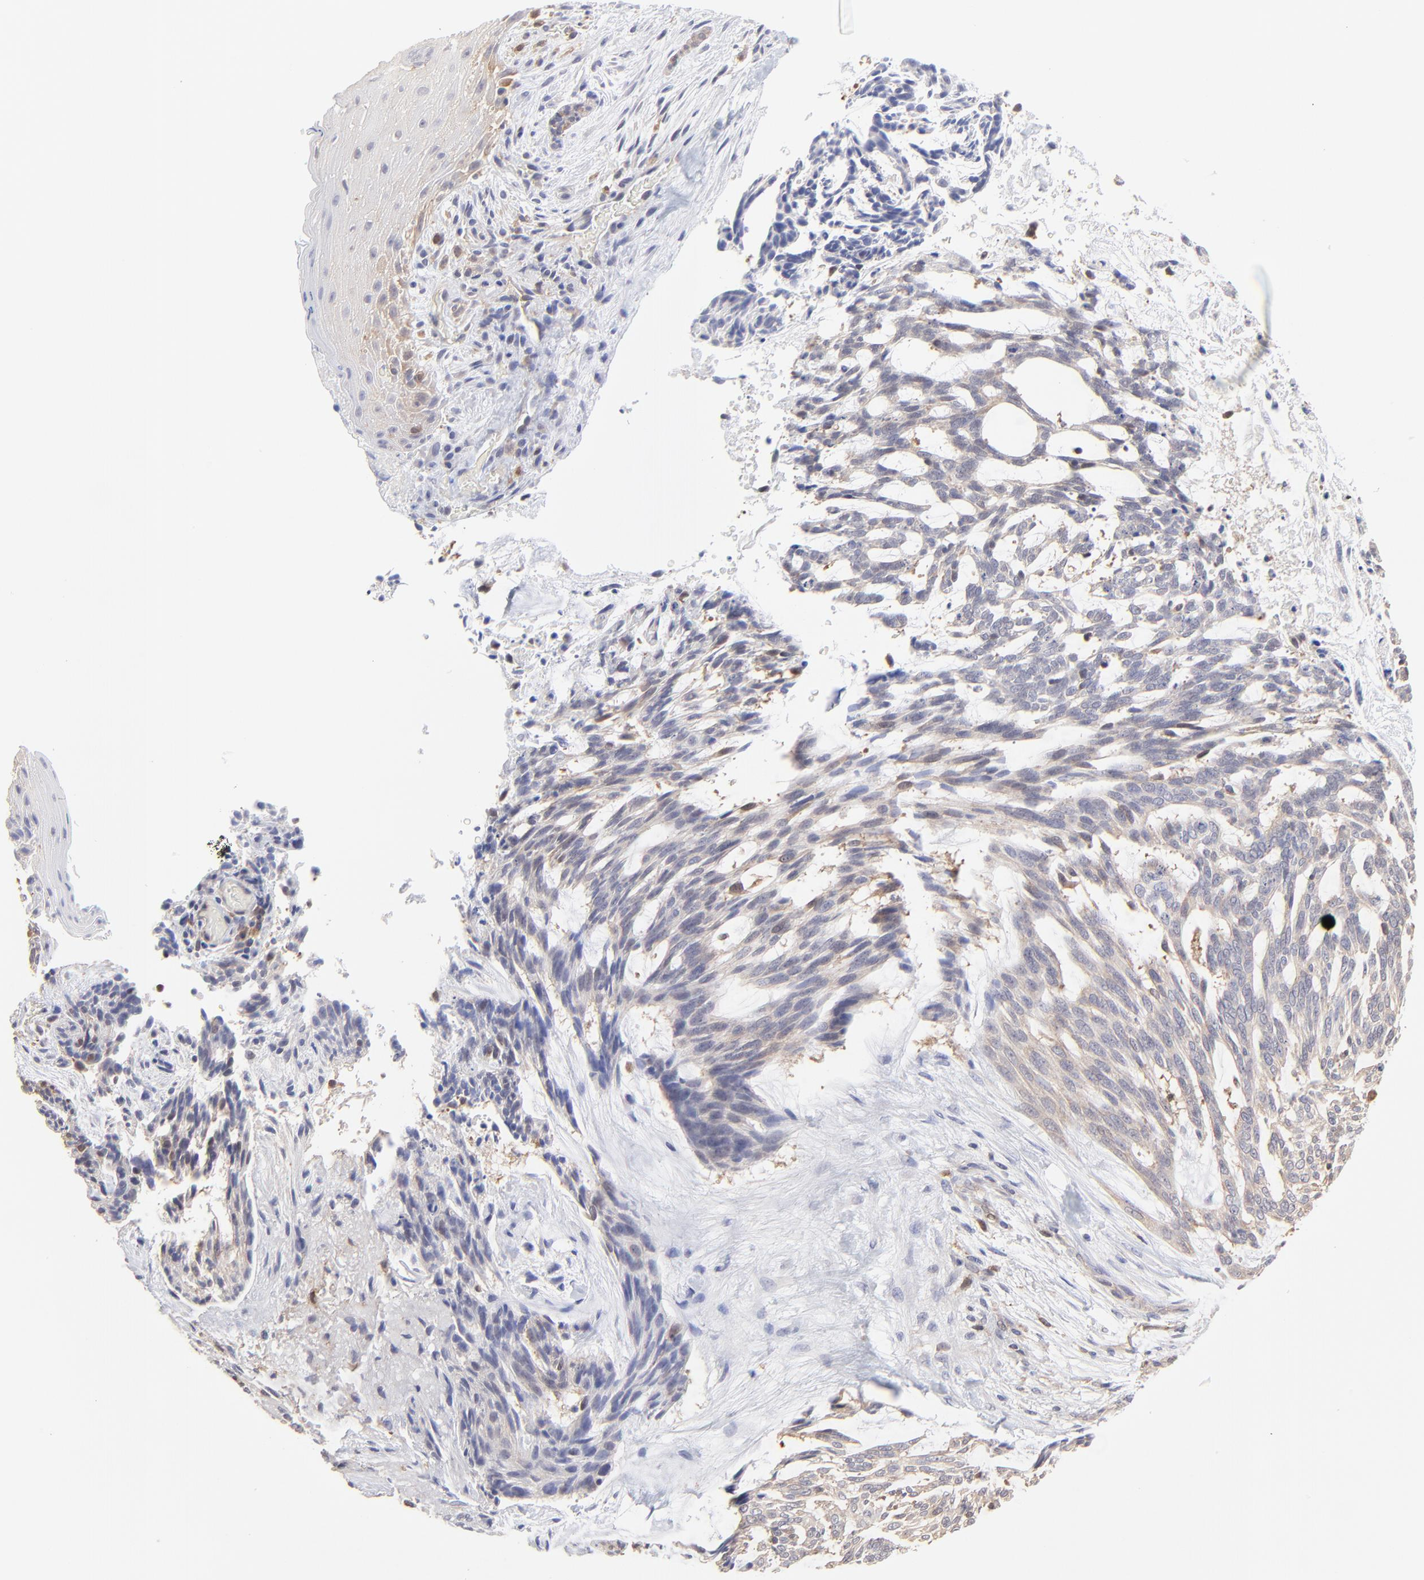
{"staining": {"intensity": "negative", "quantity": "none", "location": "none"}, "tissue": "skin cancer", "cell_type": "Tumor cells", "image_type": "cancer", "snomed": [{"axis": "morphology", "description": "Normal tissue, NOS"}, {"axis": "morphology", "description": "Basal cell carcinoma"}, {"axis": "topography", "description": "Skin"}], "caption": "Immunohistochemical staining of skin cancer exhibits no significant positivity in tumor cells.", "gene": "HYAL1", "patient": {"sex": "female", "age": 71}}